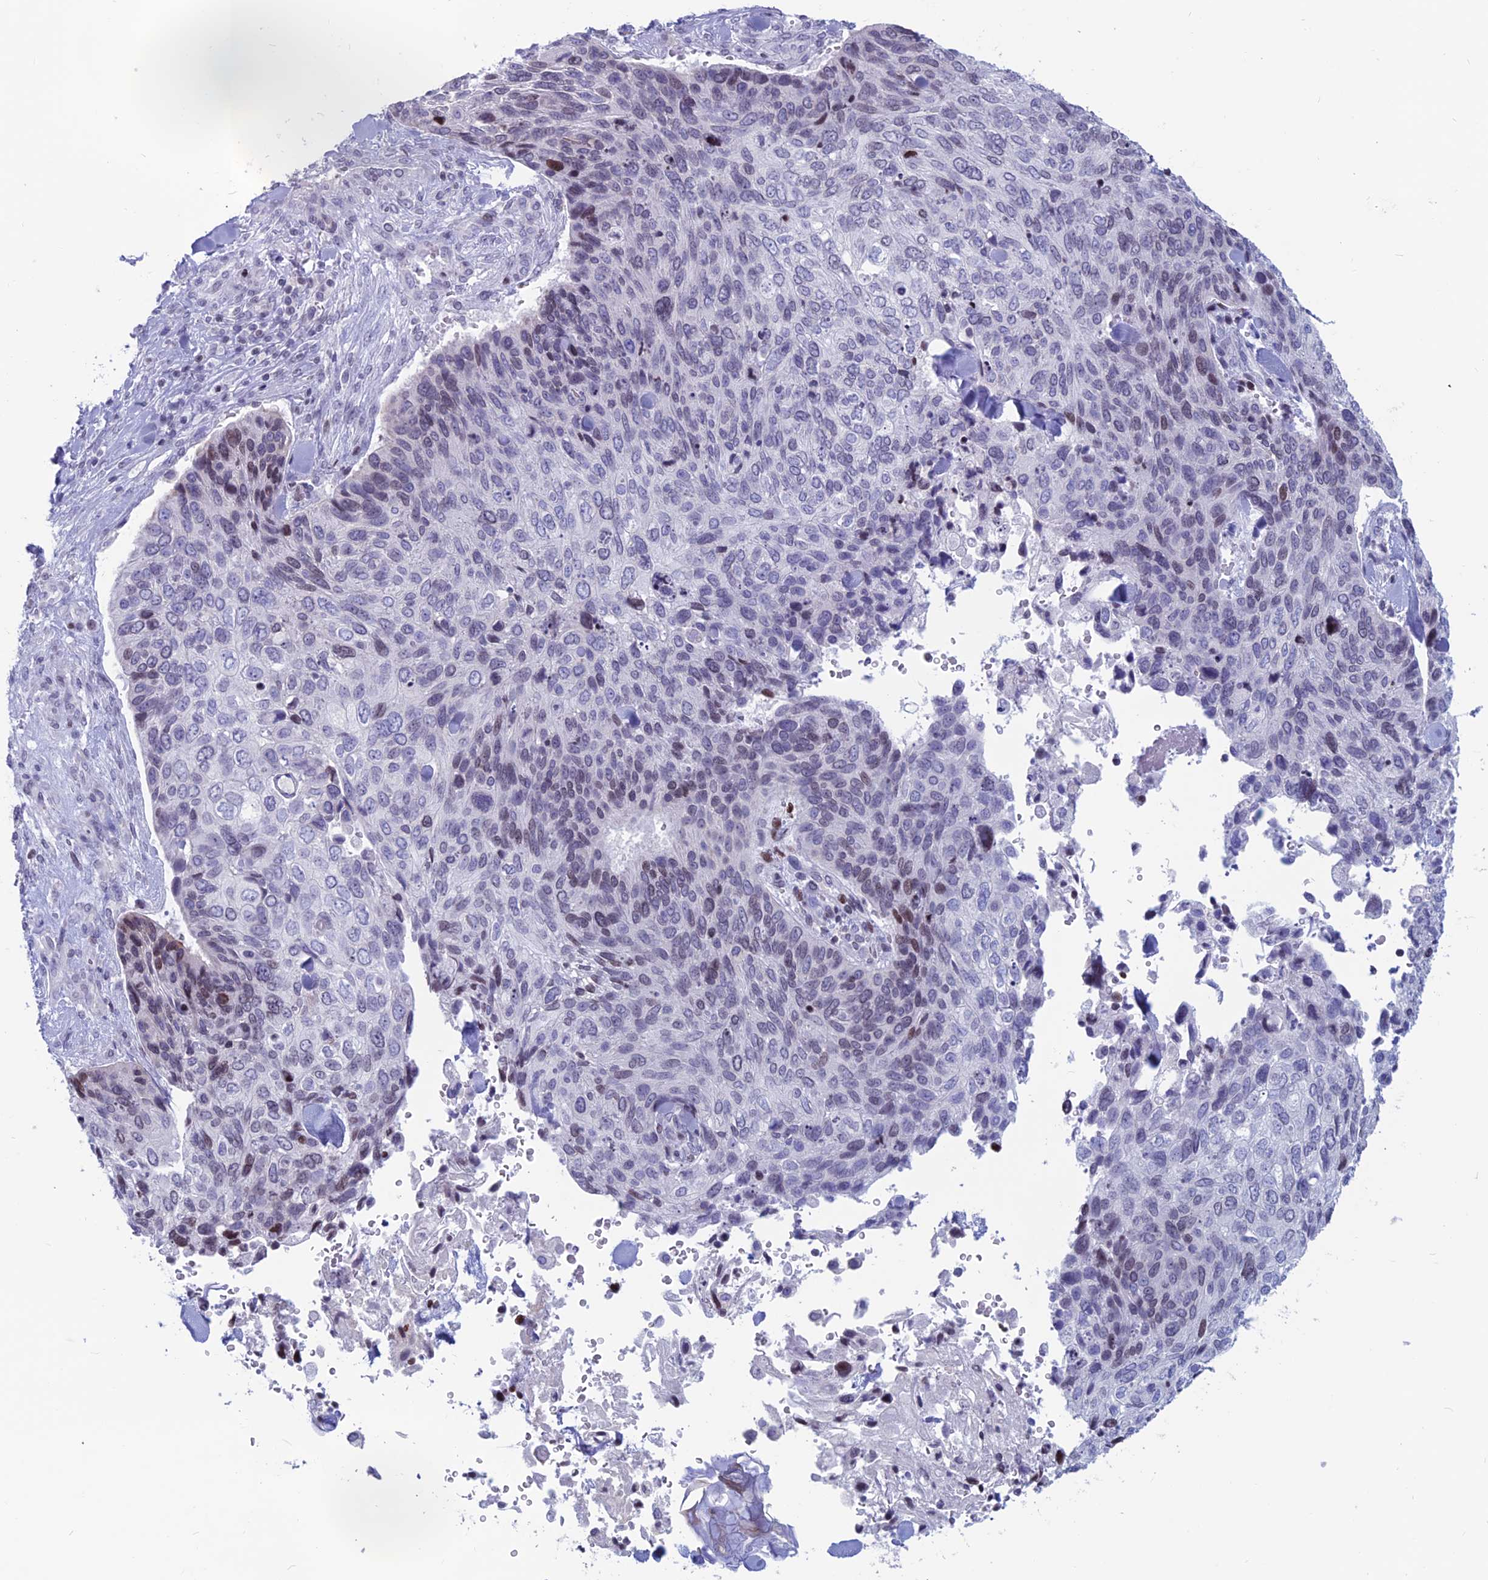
{"staining": {"intensity": "moderate", "quantity": "<25%", "location": "nuclear"}, "tissue": "skin cancer", "cell_type": "Tumor cells", "image_type": "cancer", "snomed": [{"axis": "morphology", "description": "Basal cell carcinoma"}, {"axis": "topography", "description": "Skin"}], "caption": "A histopathology image of skin basal cell carcinoma stained for a protein exhibits moderate nuclear brown staining in tumor cells.", "gene": "CERS6", "patient": {"sex": "female", "age": 74}}